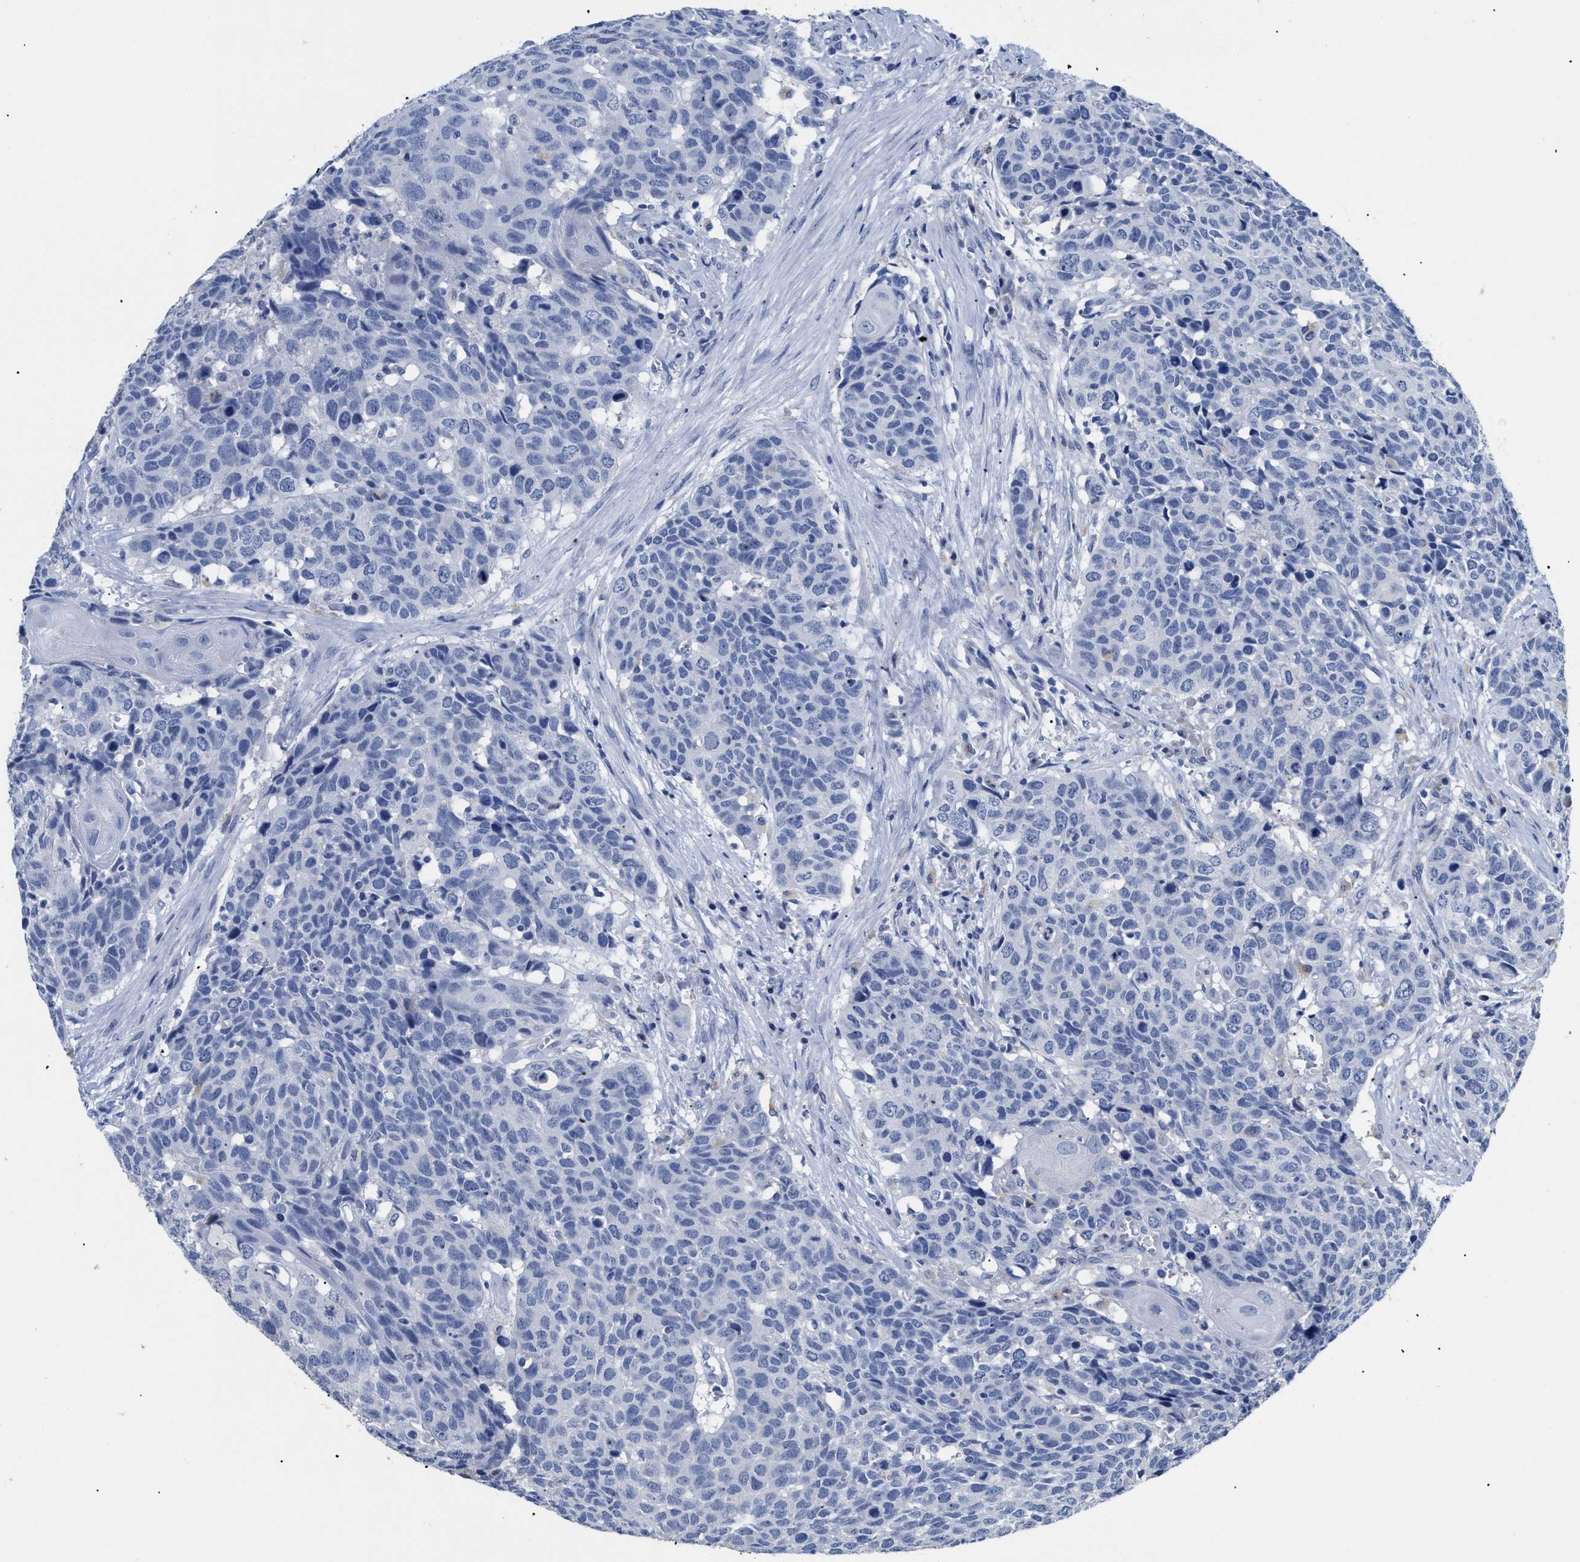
{"staining": {"intensity": "negative", "quantity": "none", "location": "none"}, "tissue": "head and neck cancer", "cell_type": "Tumor cells", "image_type": "cancer", "snomed": [{"axis": "morphology", "description": "Squamous cell carcinoma, NOS"}, {"axis": "topography", "description": "Head-Neck"}], "caption": "Immunohistochemistry of human head and neck cancer reveals no expression in tumor cells.", "gene": "APOBEC2", "patient": {"sex": "male", "age": 66}}